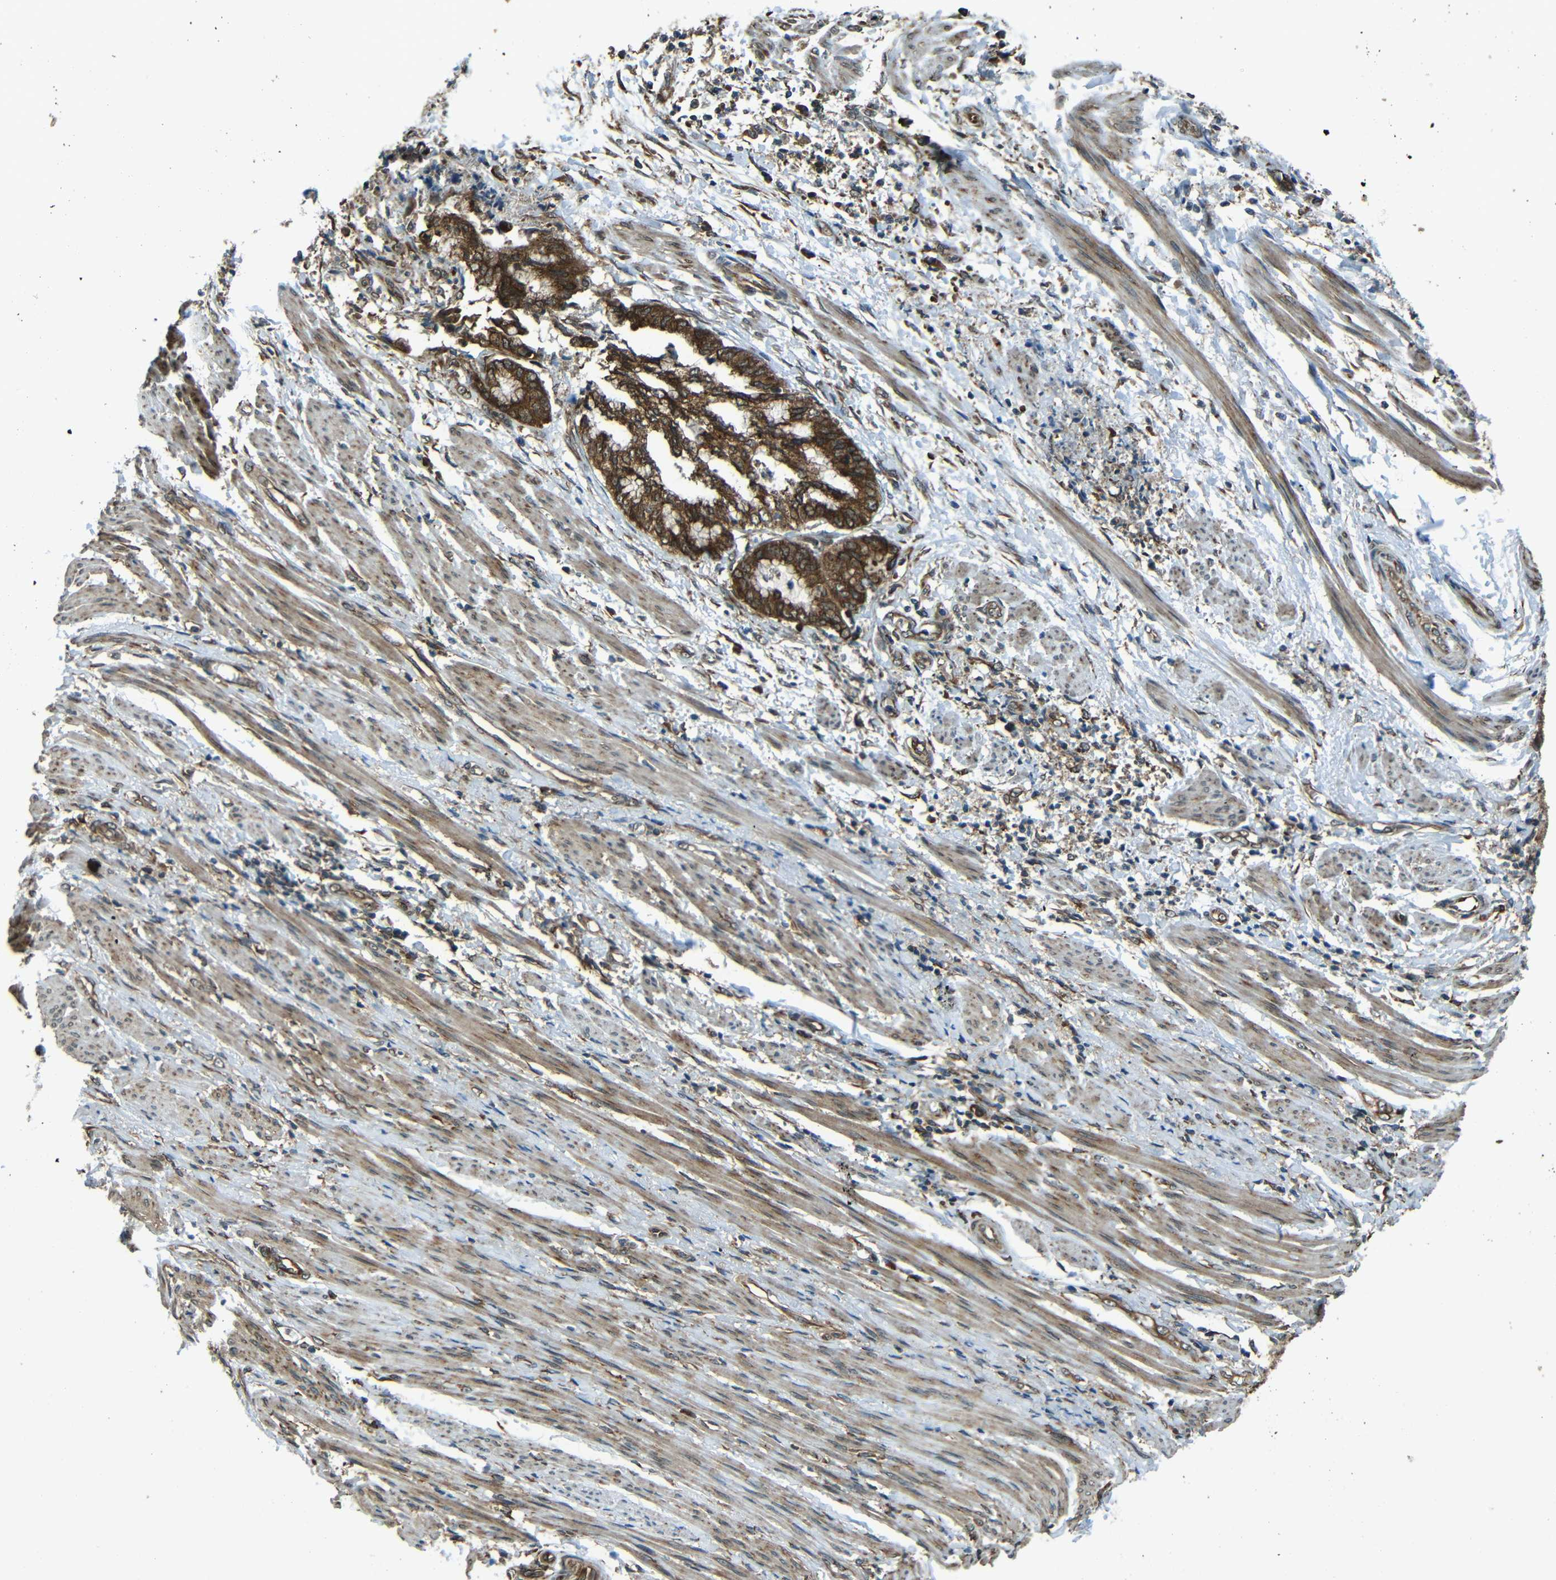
{"staining": {"intensity": "strong", "quantity": ">75%", "location": "cytoplasmic/membranous"}, "tissue": "endometrial cancer", "cell_type": "Tumor cells", "image_type": "cancer", "snomed": [{"axis": "morphology", "description": "Necrosis, NOS"}, {"axis": "morphology", "description": "Adenocarcinoma, NOS"}, {"axis": "topography", "description": "Endometrium"}], "caption": "Endometrial cancer tissue displays strong cytoplasmic/membranous expression in about >75% of tumor cells, visualized by immunohistochemistry. (DAB (3,3'-diaminobenzidine) IHC, brown staining for protein, blue staining for nuclei).", "gene": "VAPB", "patient": {"sex": "female", "age": 79}}